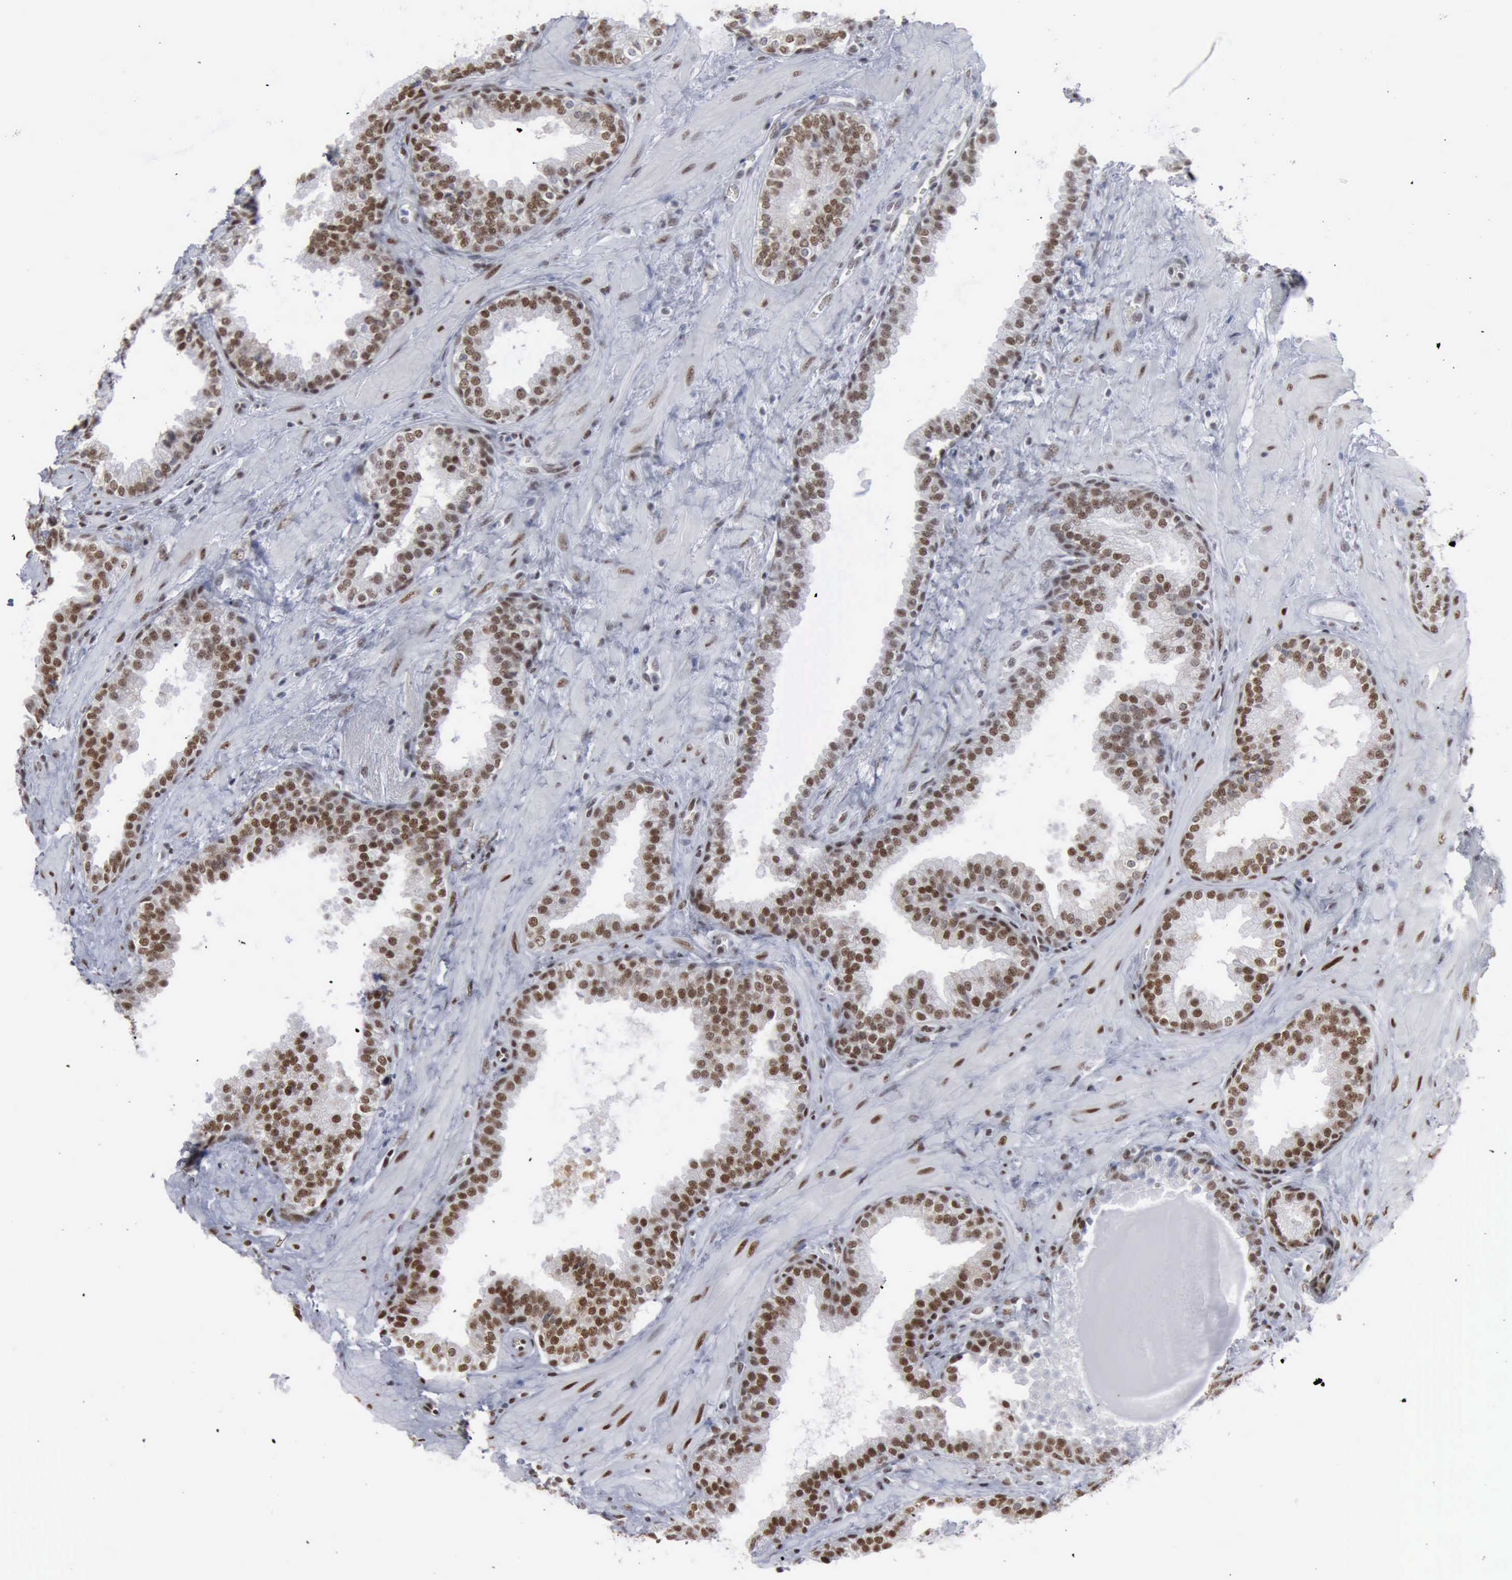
{"staining": {"intensity": "strong", "quantity": ">75%", "location": "nuclear"}, "tissue": "prostate", "cell_type": "Glandular cells", "image_type": "normal", "snomed": [{"axis": "morphology", "description": "Normal tissue, NOS"}, {"axis": "topography", "description": "Prostate"}], "caption": "The micrograph reveals immunohistochemical staining of normal prostate. There is strong nuclear expression is seen in approximately >75% of glandular cells.", "gene": "XPA", "patient": {"sex": "male", "age": 51}}